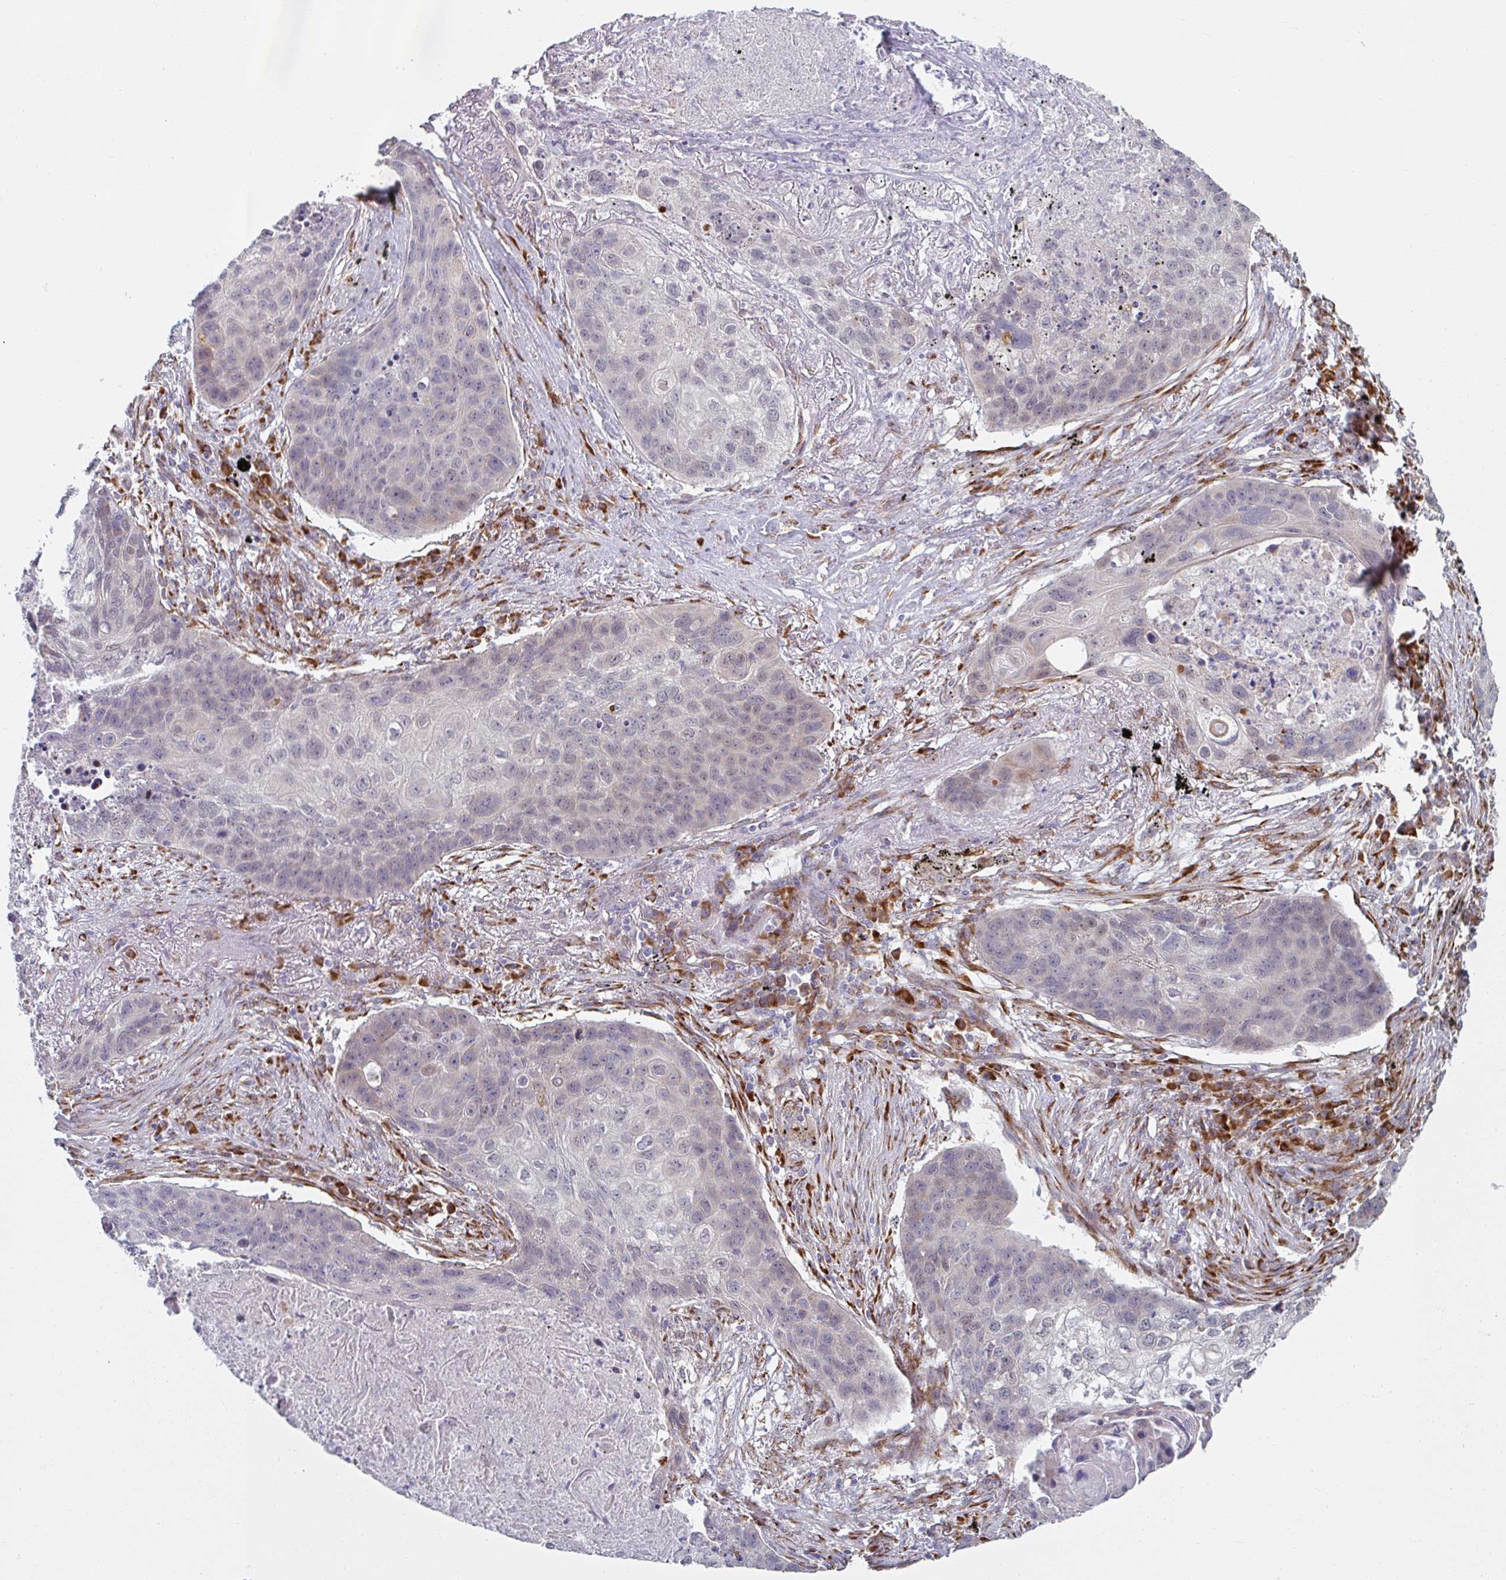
{"staining": {"intensity": "negative", "quantity": "none", "location": "none"}, "tissue": "lung cancer", "cell_type": "Tumor cells", "image_type": "cancer", "snomed": [{"axis": "morphology", "description": "Squamous cell carcinoma, NOS"}, {"axis": "topography", "description": "Lung"}], "caption": "Immunohistochemistry (IHC) micrograph of neoplastic tissue: lung squamous cell carcinoma stained with DAB demonstrates no significant protein expression in tumor cells.", "gene": "TRAPPC10", "patient": {"sex": "female", "age": 63}}